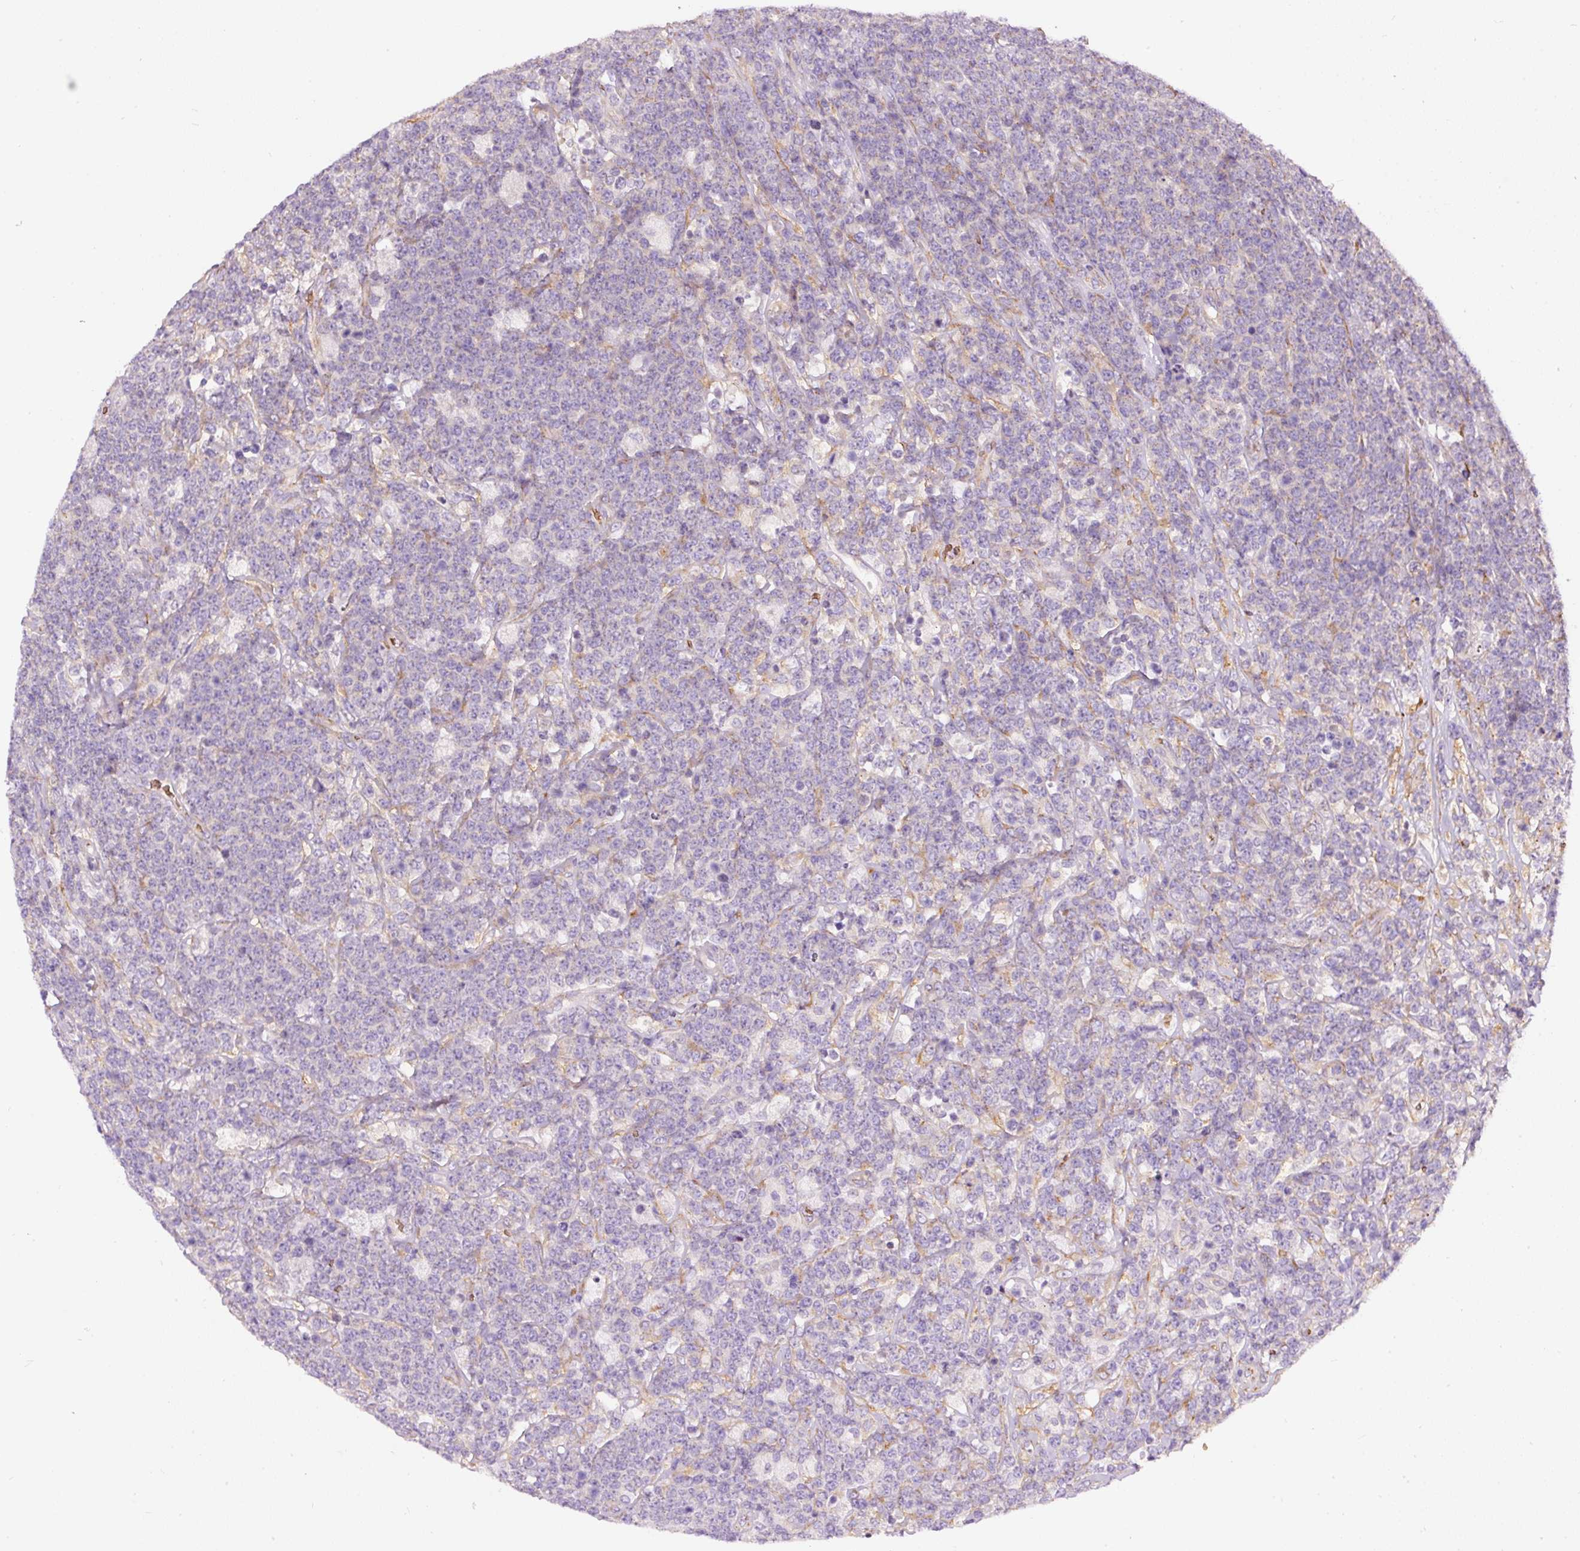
{"staining": {"intensity": "negative", "quantity": "none", "location": "none"}, "tissue": "lymphoma", "cell_type": "Tumor cells", "image_type": "cancer", "snomed": [{"axis": "morphology", "description": "Malignant lymphoma, non-Hodgkin's type, High grade"}, {"axis": "topography", "description": "Small intestine"}], "caption": "Tumor cells are negative for protein expression in human lymphoma. The staining is performed using DAB brown chromogen with nuclei counter-stained in using hematoxylin.", "gene": "PRRC2A", "patient": {"sex": "male", "age": 8}}